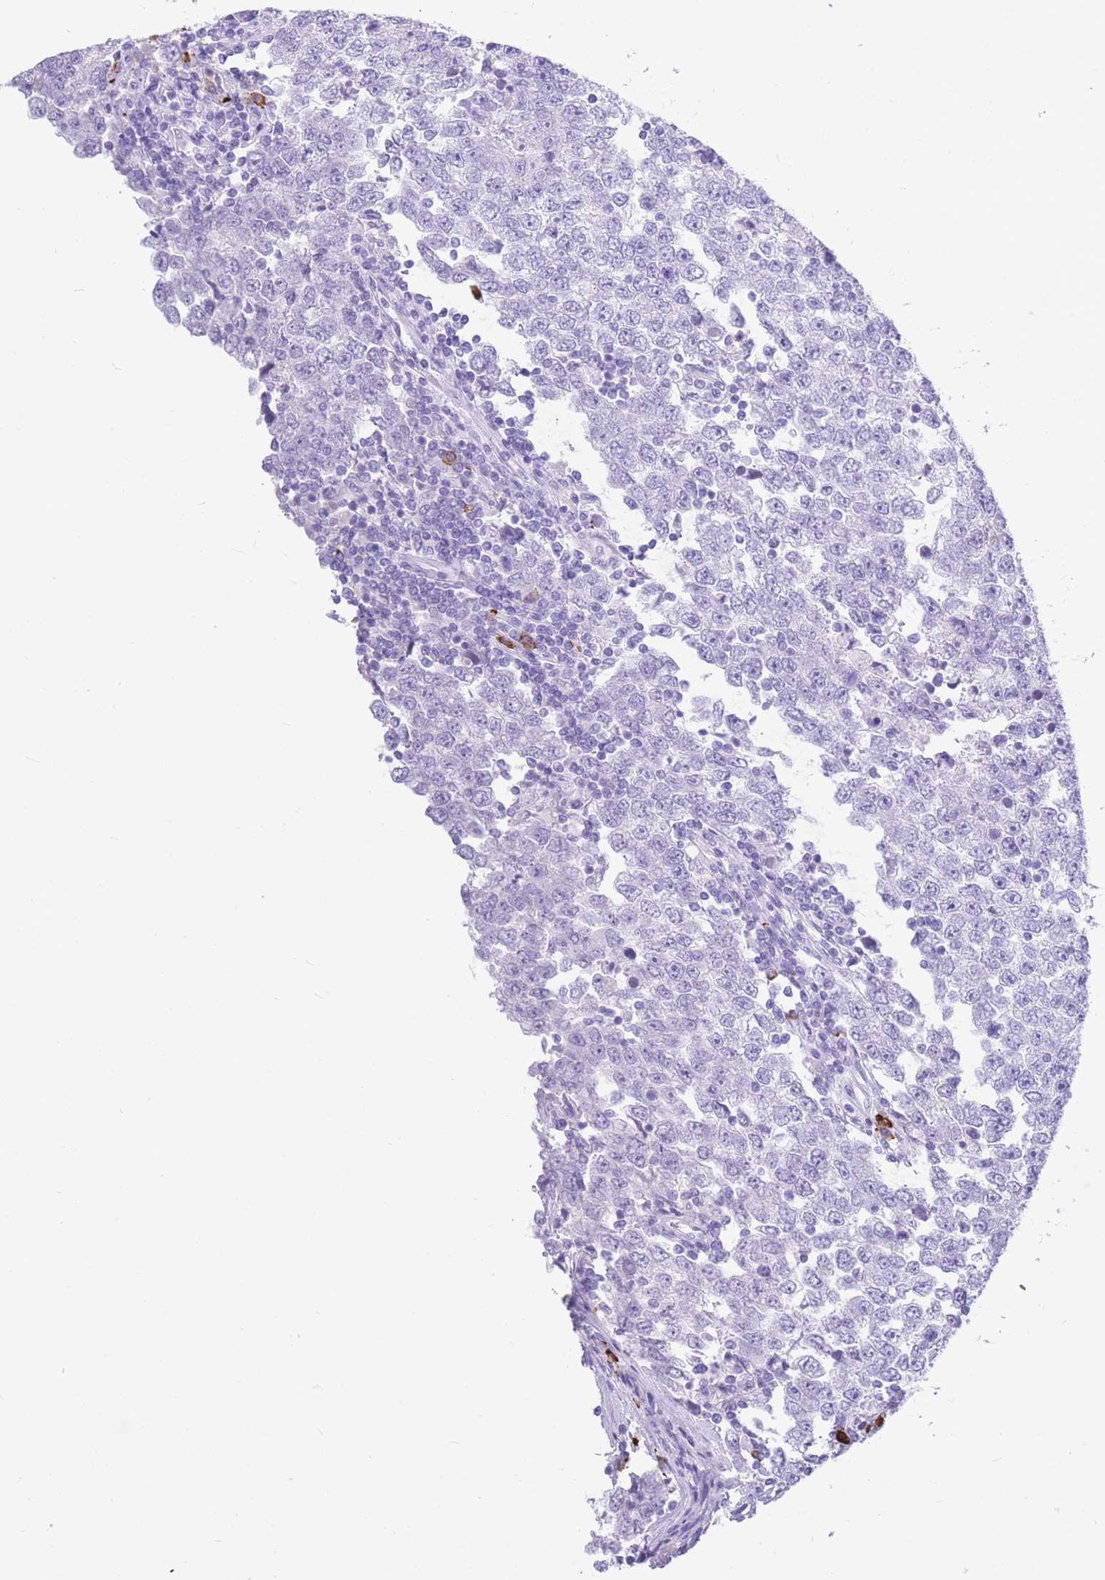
{"staining": {"intensity": "negative", "quantity": "none", "location": "none"}, "tissue": "testis cancer", "cell_type": "Tumor cells", "image_type": "cancer", "snomed": [{"axis": "morphology", "description": "Seminoma, NOS"}, {"axis": "morphology", "description": "Carcinoma, Embryonal, NOS"}, {"axis": "topography", "description": "Testis"}], "caption": "This is an immunohistochemistry image of human testis embryonal carcinoma. There is no staining in tumor cells.", "gene": "ZFP62", "patient": {"sex": "male", "age": 28}}